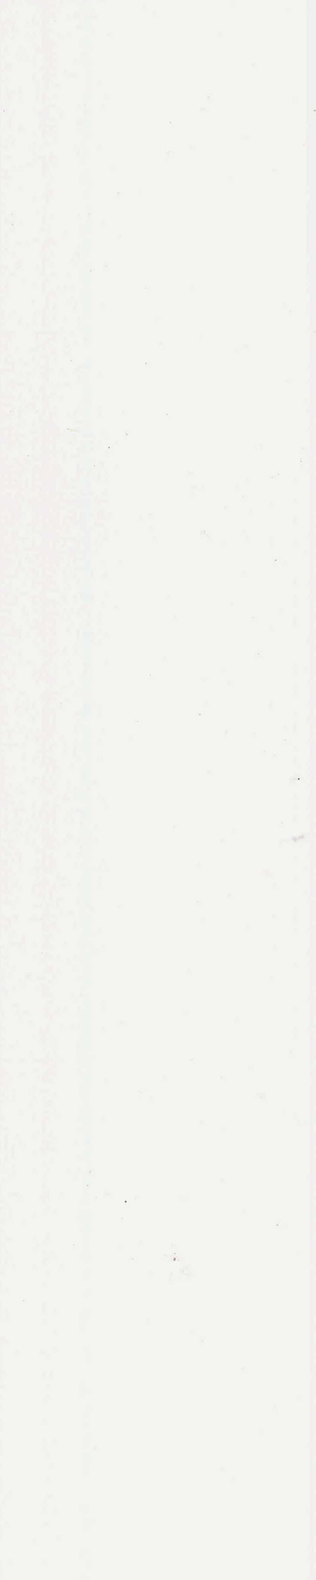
{"staining": {"intensity": "weak", "quantity": "25%-75%", "location": "cytoplasmic/membranous"}, "tissue": "skin cancer", "cell_type": "Tumor cells", "image_type": "cancer", "snomed": [{"axis": "morphology", "description": "Basal cell carcinoma"}, {"axis": "topography", "description": "Skin"}], "caption": "Approximately 25%-75% of tumor cells in skin basal cell carcinoma display weak cytoplasmic/membranous protein expression as visualized by brown immunohistochemical staining.", "gene": "UPRT", "patient": {"sex": "female", "age": 81}}